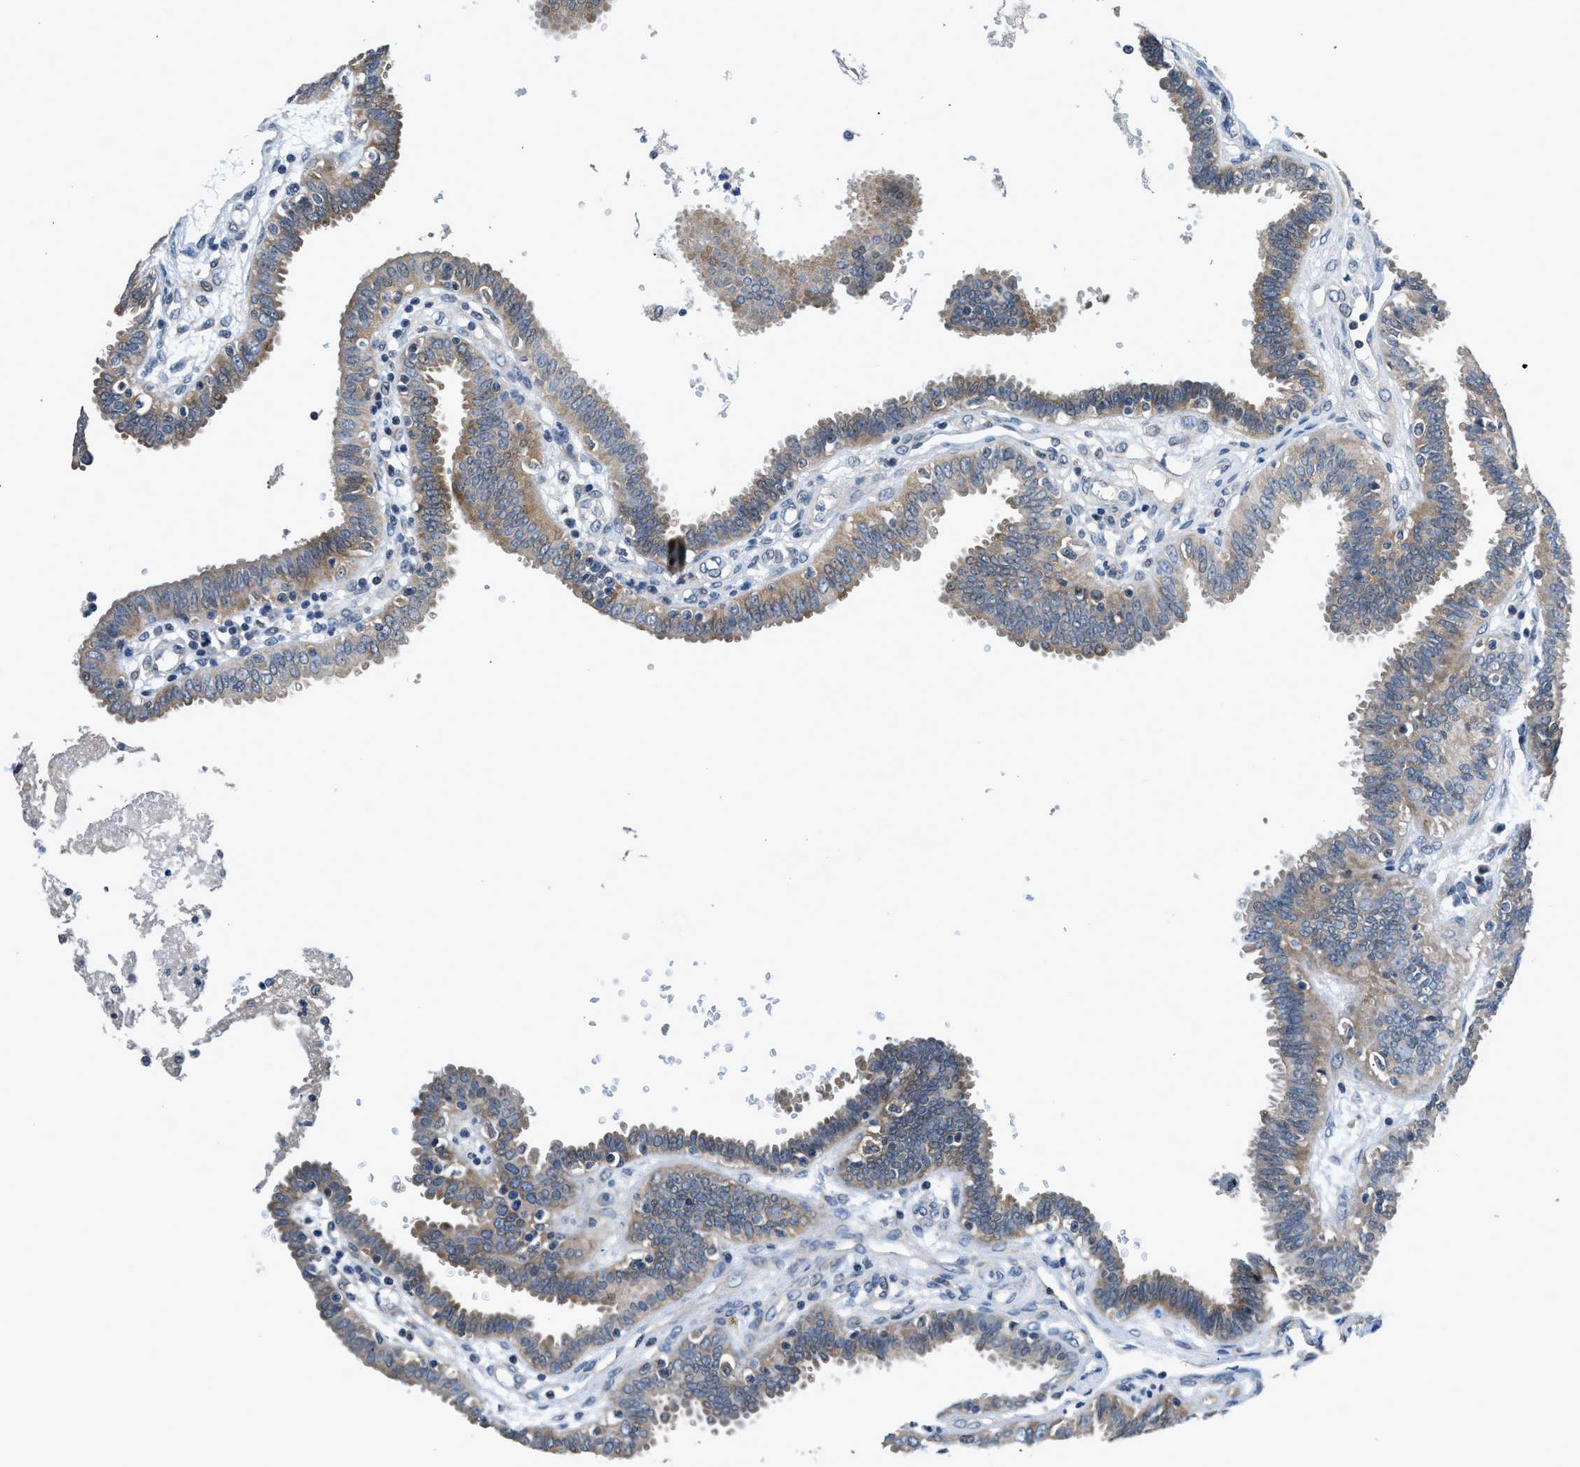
{"staining": {"intensity": "moderate", "quantity": ">75%", "location": "cytoplasmic/membranous"}, "tissue": "fallopian tube", "cell_type": "Glandular cells", "image_type": "normal", "snomed": [{"axis": "morphology", "description": "Normal tissue, NOS"}, {"axis": "topography", "description": "Fallopian tube"}], "caption": "Immunohistochemical staining of benign fallopian tube exhibits >75% levels of moderate cytoplasmic/membranous protein staining in approximately >75% of glandular cells. The staining was performed using DAB to visualize the protein expression in brown, while the nuclei were stained in blue with hematoxylin (Magnification: 20x).", "gene": "SSH2", "patient": {"sex": "female", "age": 32}}